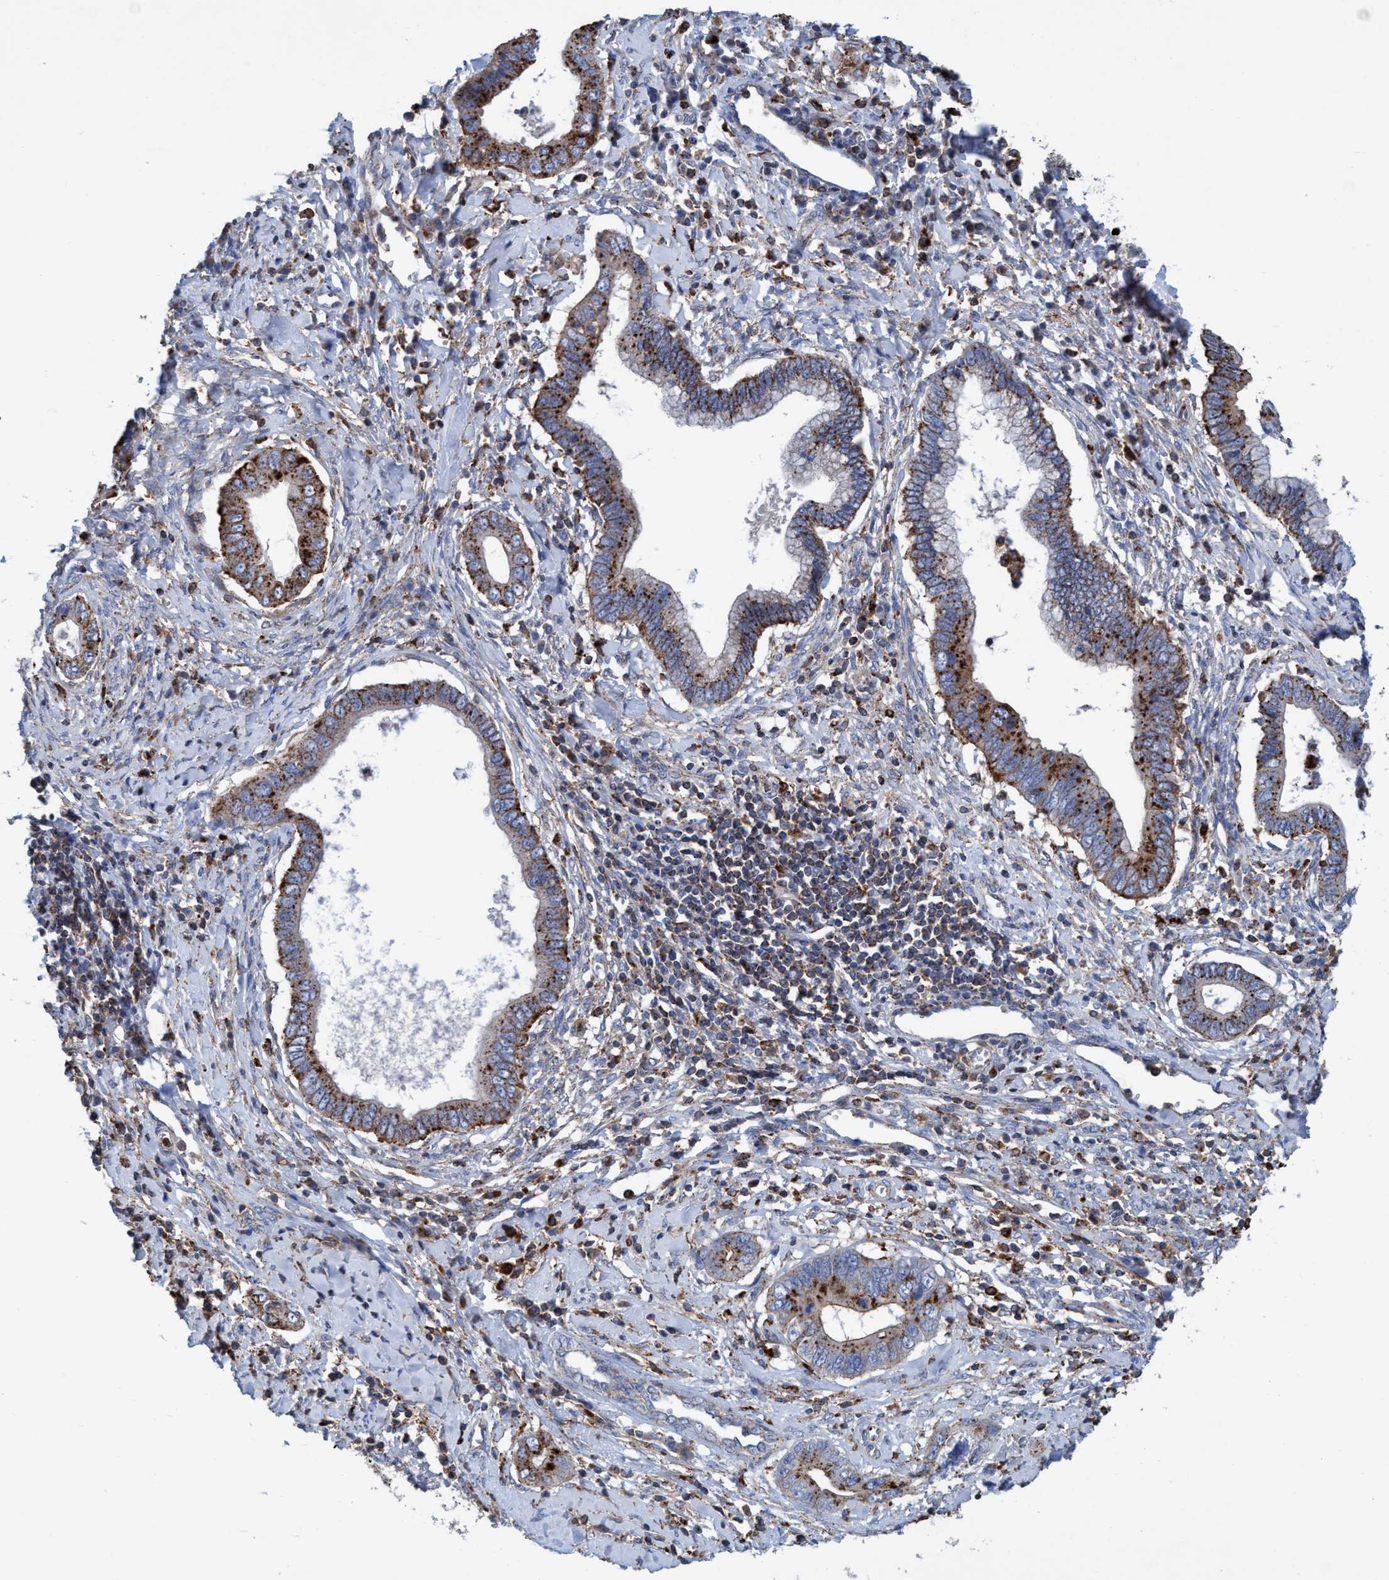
{"staining": {"intensity": "strong", "quantity": "25%-75%", "location": "cytoplasmic/membranous"}, "tissue": "cervical cancer", "cell_type": "Tumor cells", "image_type": "cancer", "snomed": [{"axis": "morphology", "description": "Adenocarcinoma, NOS"}, {"axis": "topography", "description": "Cervix"}], "caption": "Cervical cancer stained for a protein reveals strong cytoplasmic/membranous positivity in tumor cells.", "gene": "TRIM65", "patient": {"sex": "female", "age": 44}}